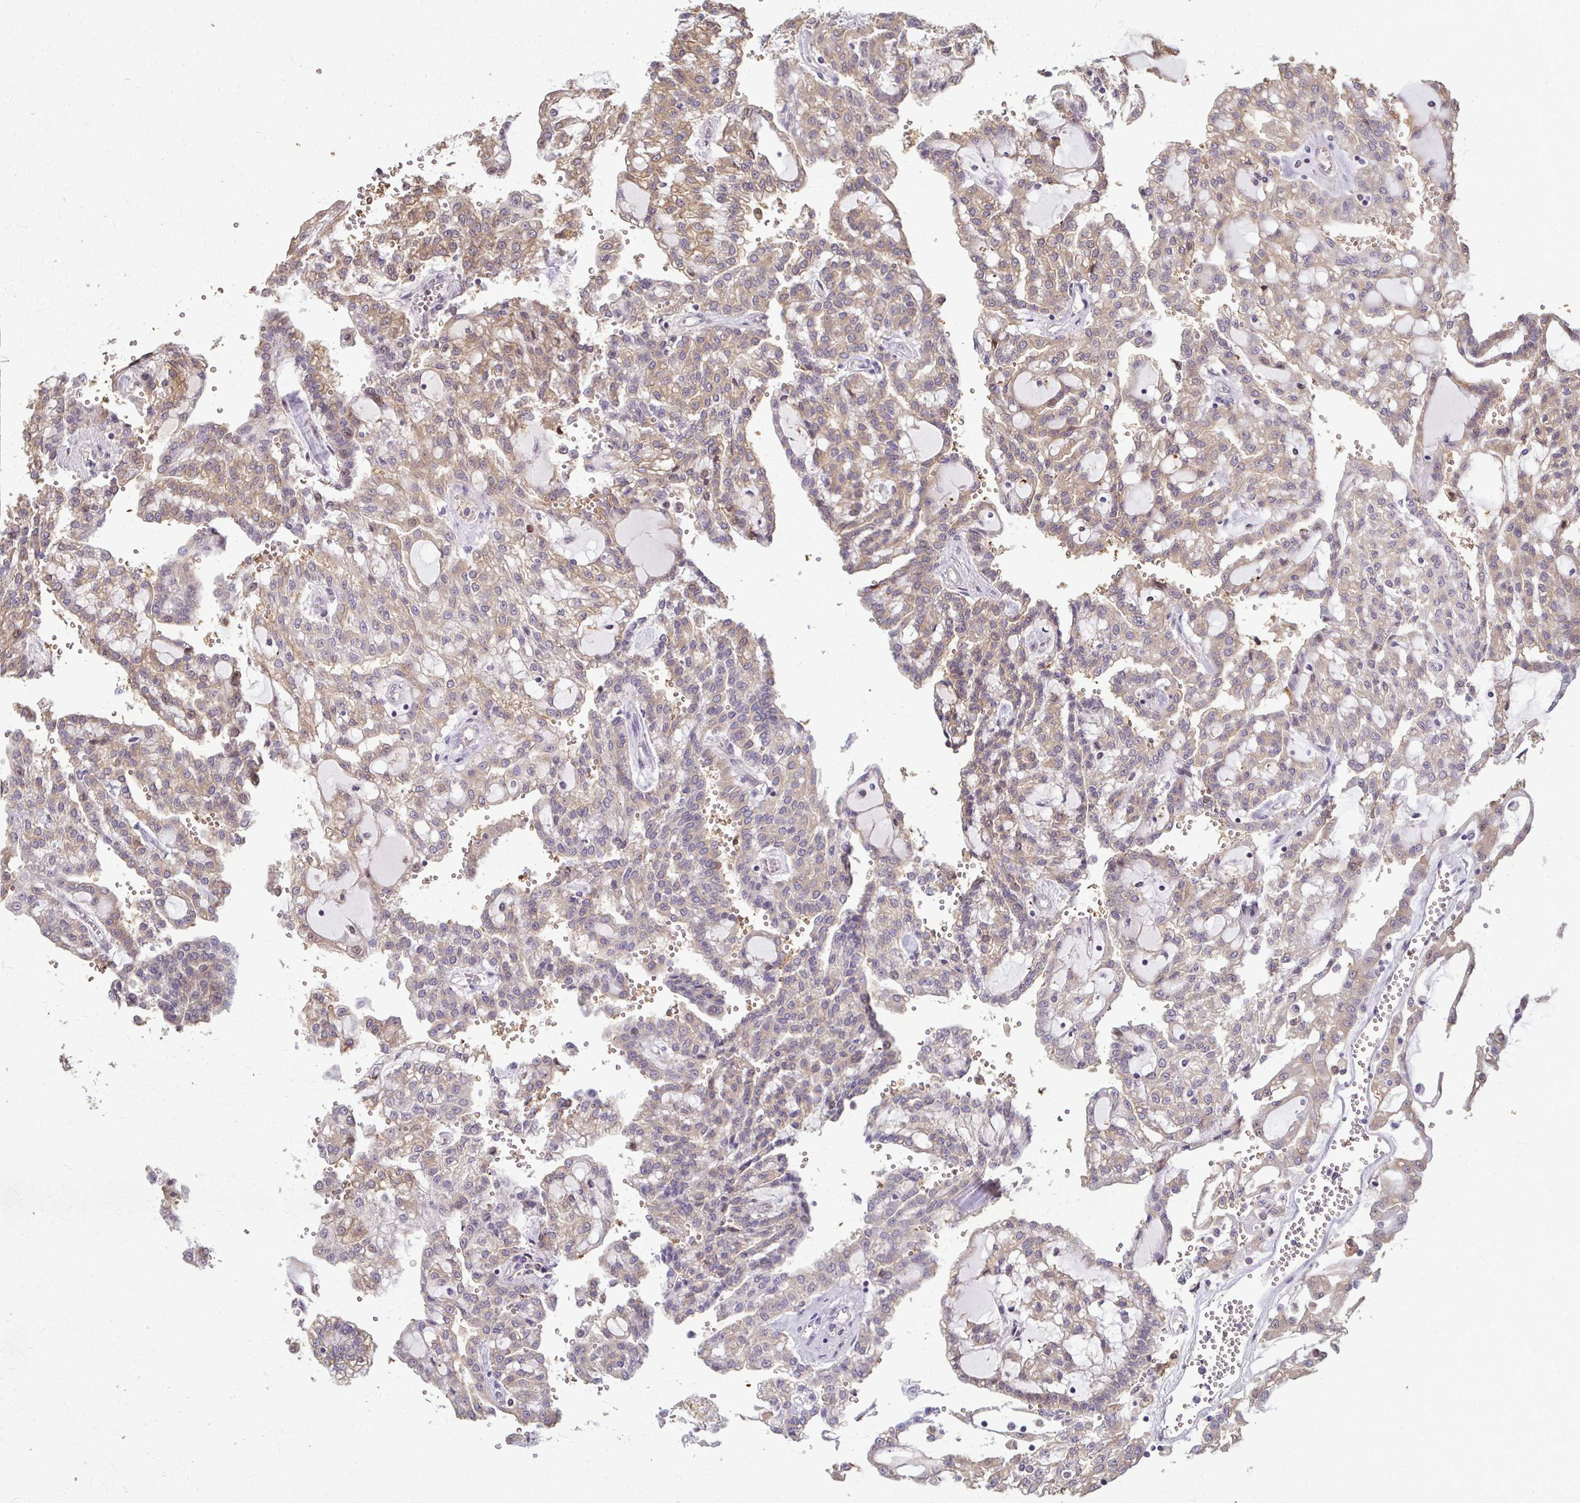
{"staining": {"intensity": "moderate", "quantity": "<25%", "location": "cytoplasmic/membranous"}, "tissue": "renal cancer", "cell_type": "Tumor cells", "image_type": "cancer", "snomed": [{"axis": "morphology", "description": "Adenocarcinoma, NOS"}, {"axis": "topography", "description": "Kidney"}], "caption": "A low amount of moderate cytoplasmic/membranous positivity is present in approximately <25% of tumor cells in adenocarcinoma (renal) tissue. Nuclei are stained in blue.", "gene": "ZNF34", "patient": {"sex": "male", "age": 63}}